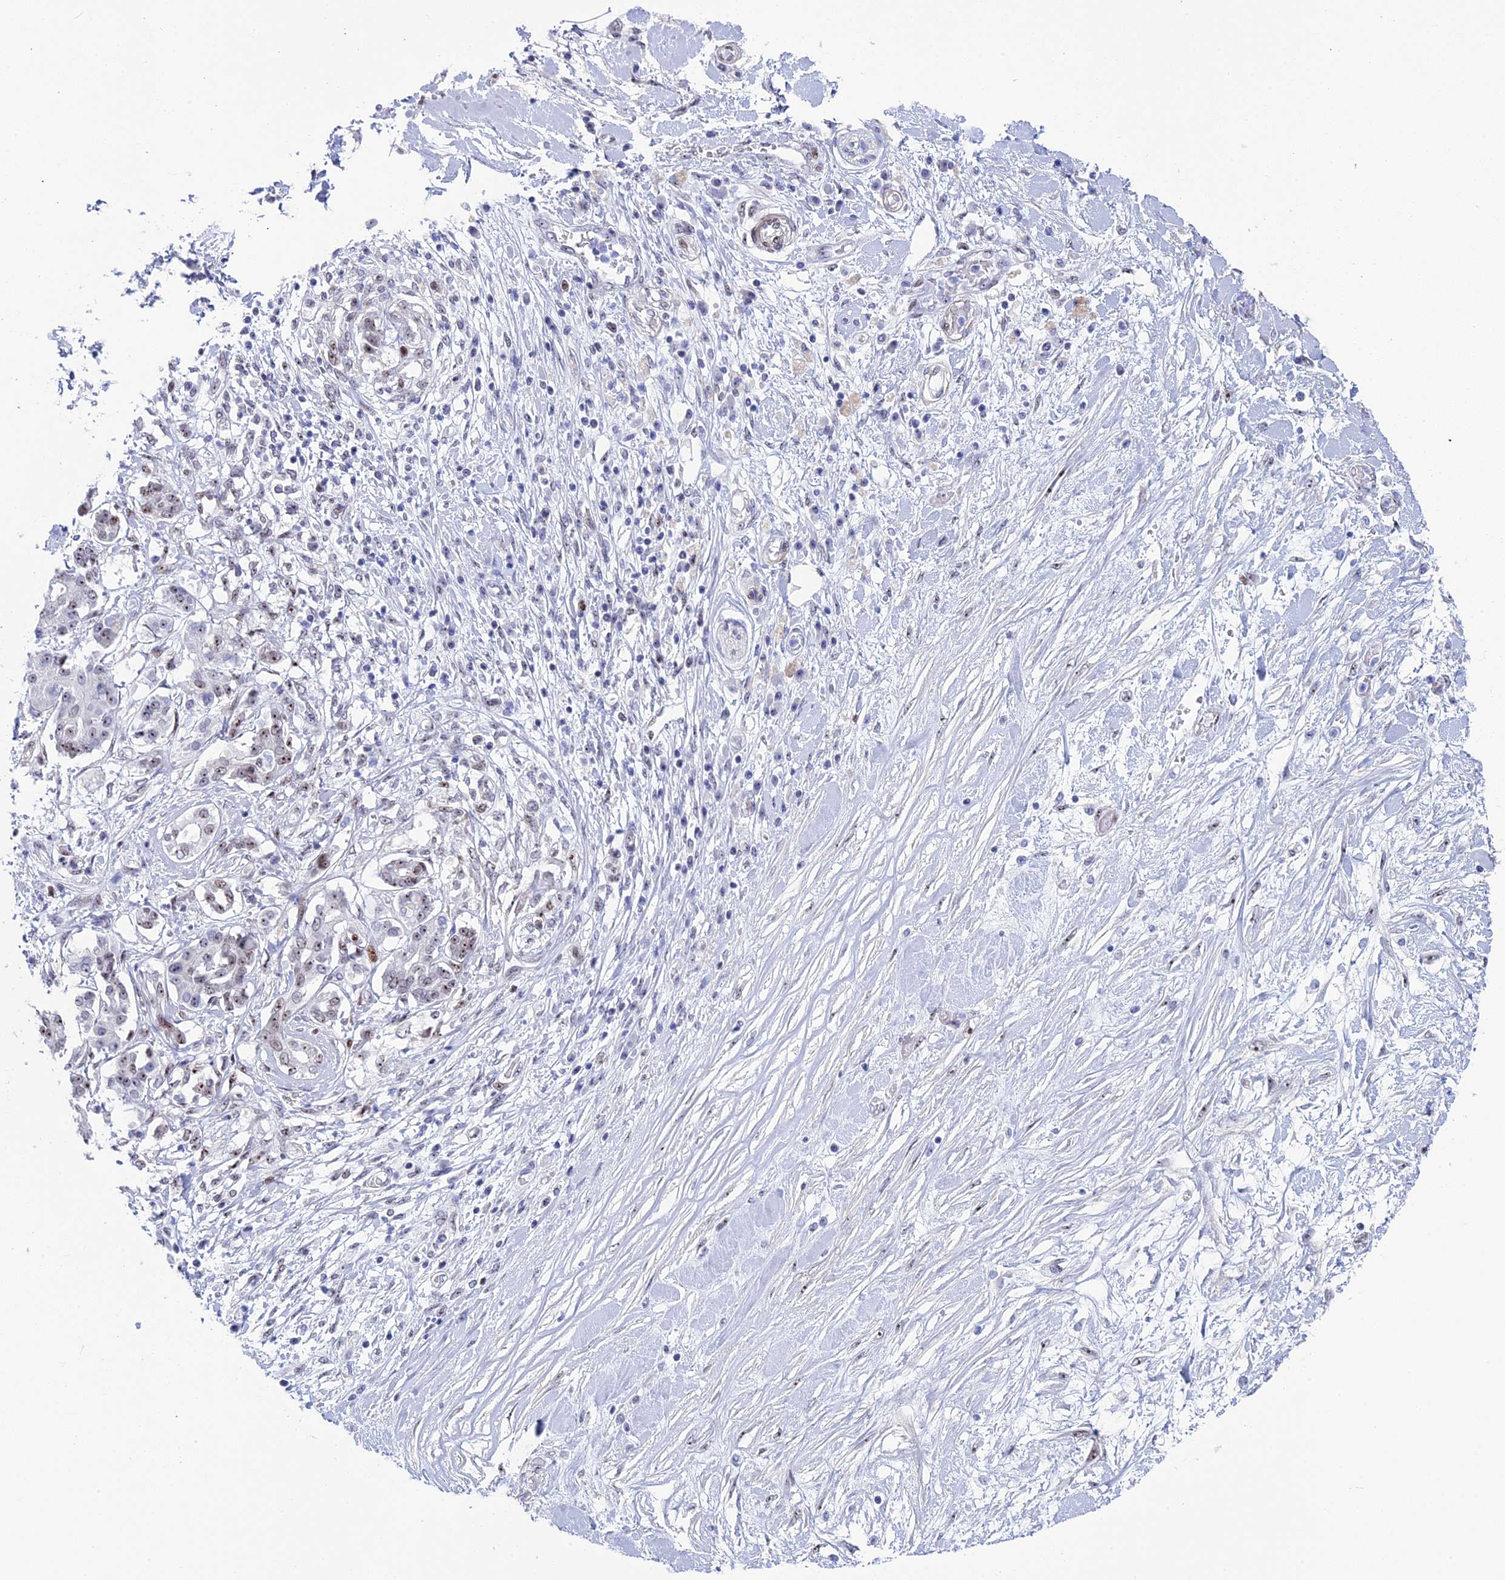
{"staining": {"intensity": "moderate", "quantity": "<25%", "location": "nuclear"}, "tissue": "pancreatic cancer", "cell_type": "Tumor cells", "image_type": "cancer", "snomed": [{"axis": "morphology", "description": "Inflammation, NOS"}, {"axis": "morphology", "description": "Adenocarcinoma, NOS"}, {"axis": "topography", "description": "Pancreas"}], "caption": "Human pancreatic adenocarcinoma stained for a protein (brown) exhibits moderate nuclear positive positivity in approximately <25% of tumor cells.", "gene": "CCDC86", "patient": {"sex": "female", "age": 56}}